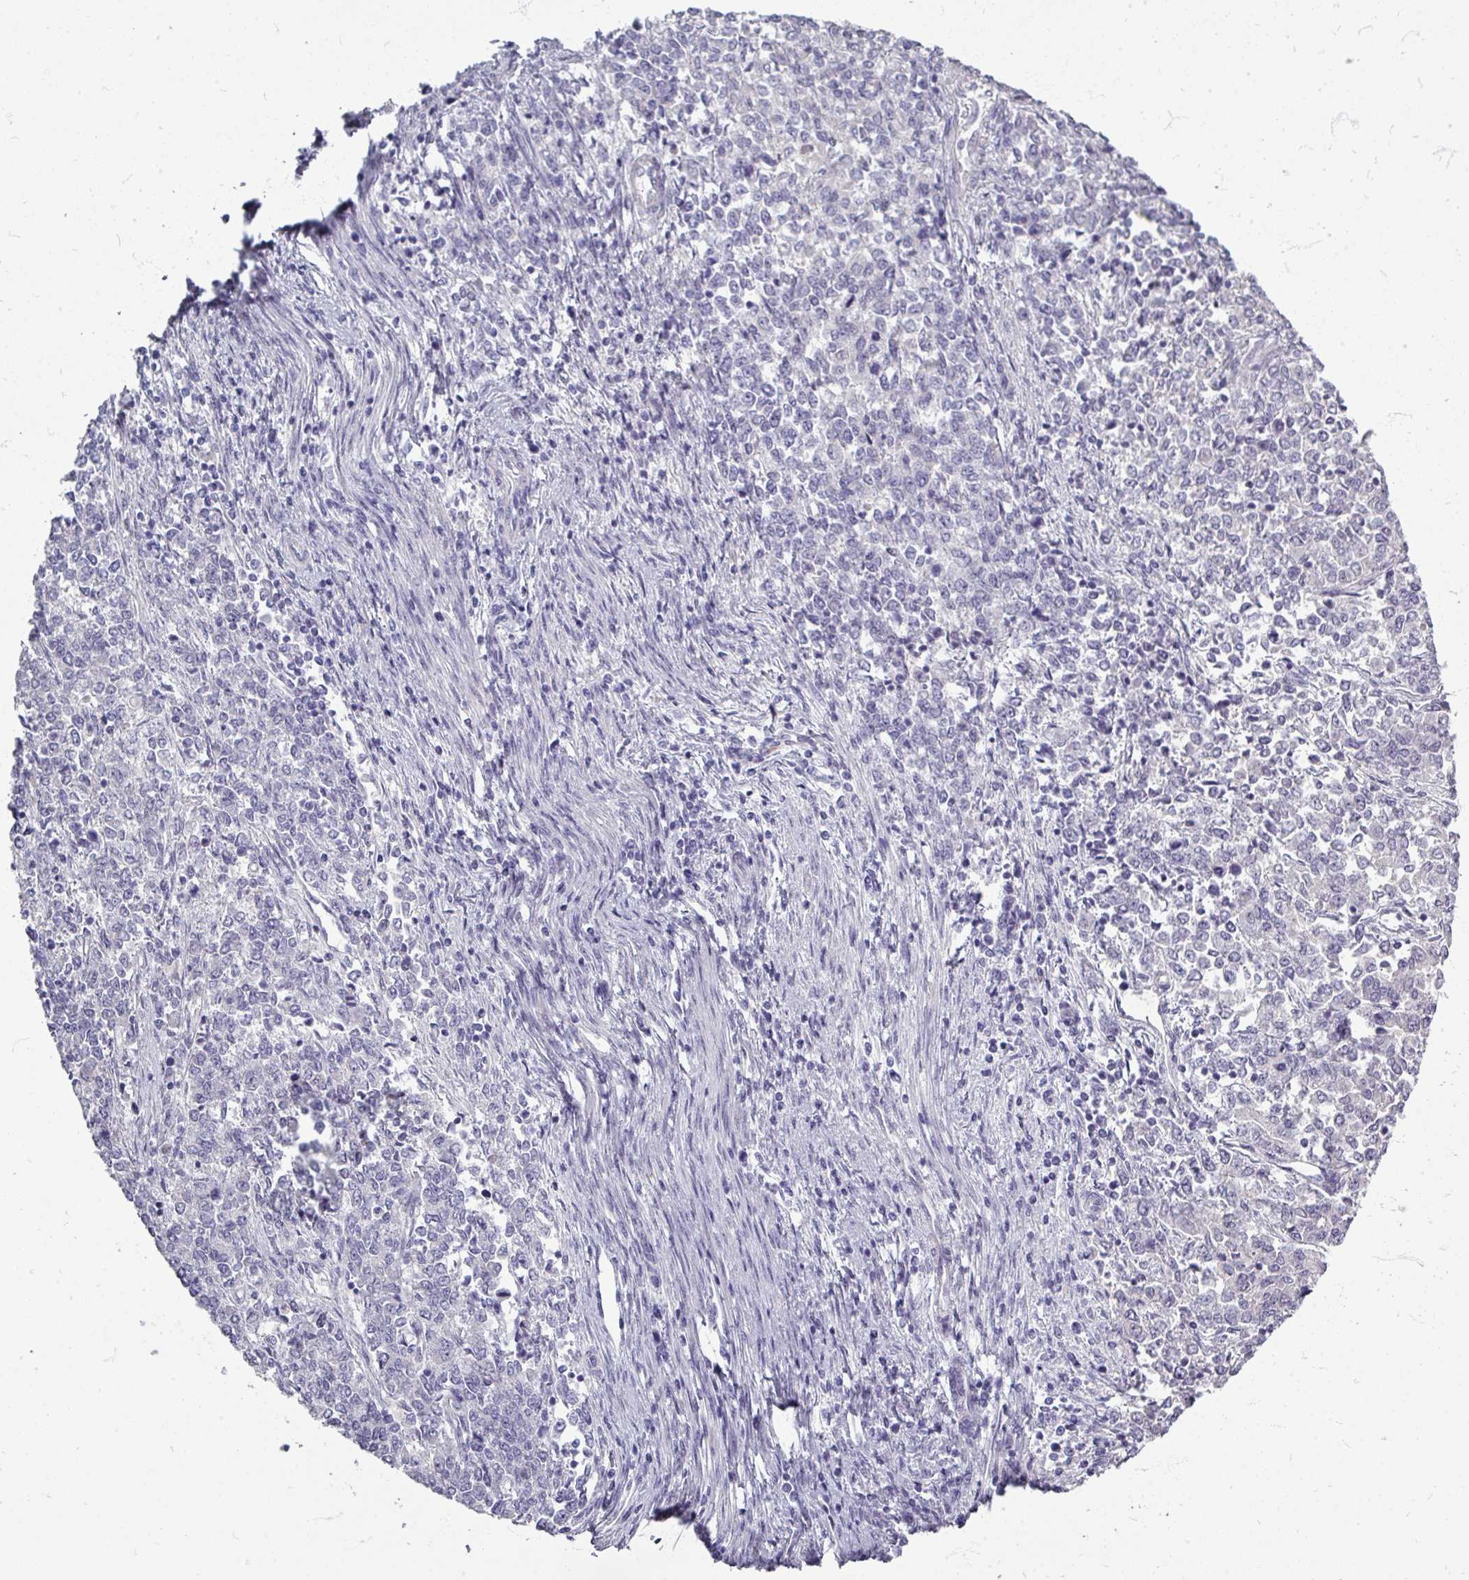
{"staining": {"intensity": "negative", "quantity": "none", "location": "none"}, "tissue": "endometrial cancer", "cell_type": "Tumor cells", "image_type": "cancer", "snomed": [{"axis": "morphology", "description": "Adenocarcinoma, NOS"}, {"axis": "topography", "description": "Endometrium"}], "caption": "High magnification brightfield microscopy of endometrial cancer stained with DAB (3,3'-diaminobenzidine) (brown) and counterstained with hematoxylin (blue): tumor cells show no significant positivity.", "gene": "ZNF878", "patient": {"sex": "female", "age": 50}}